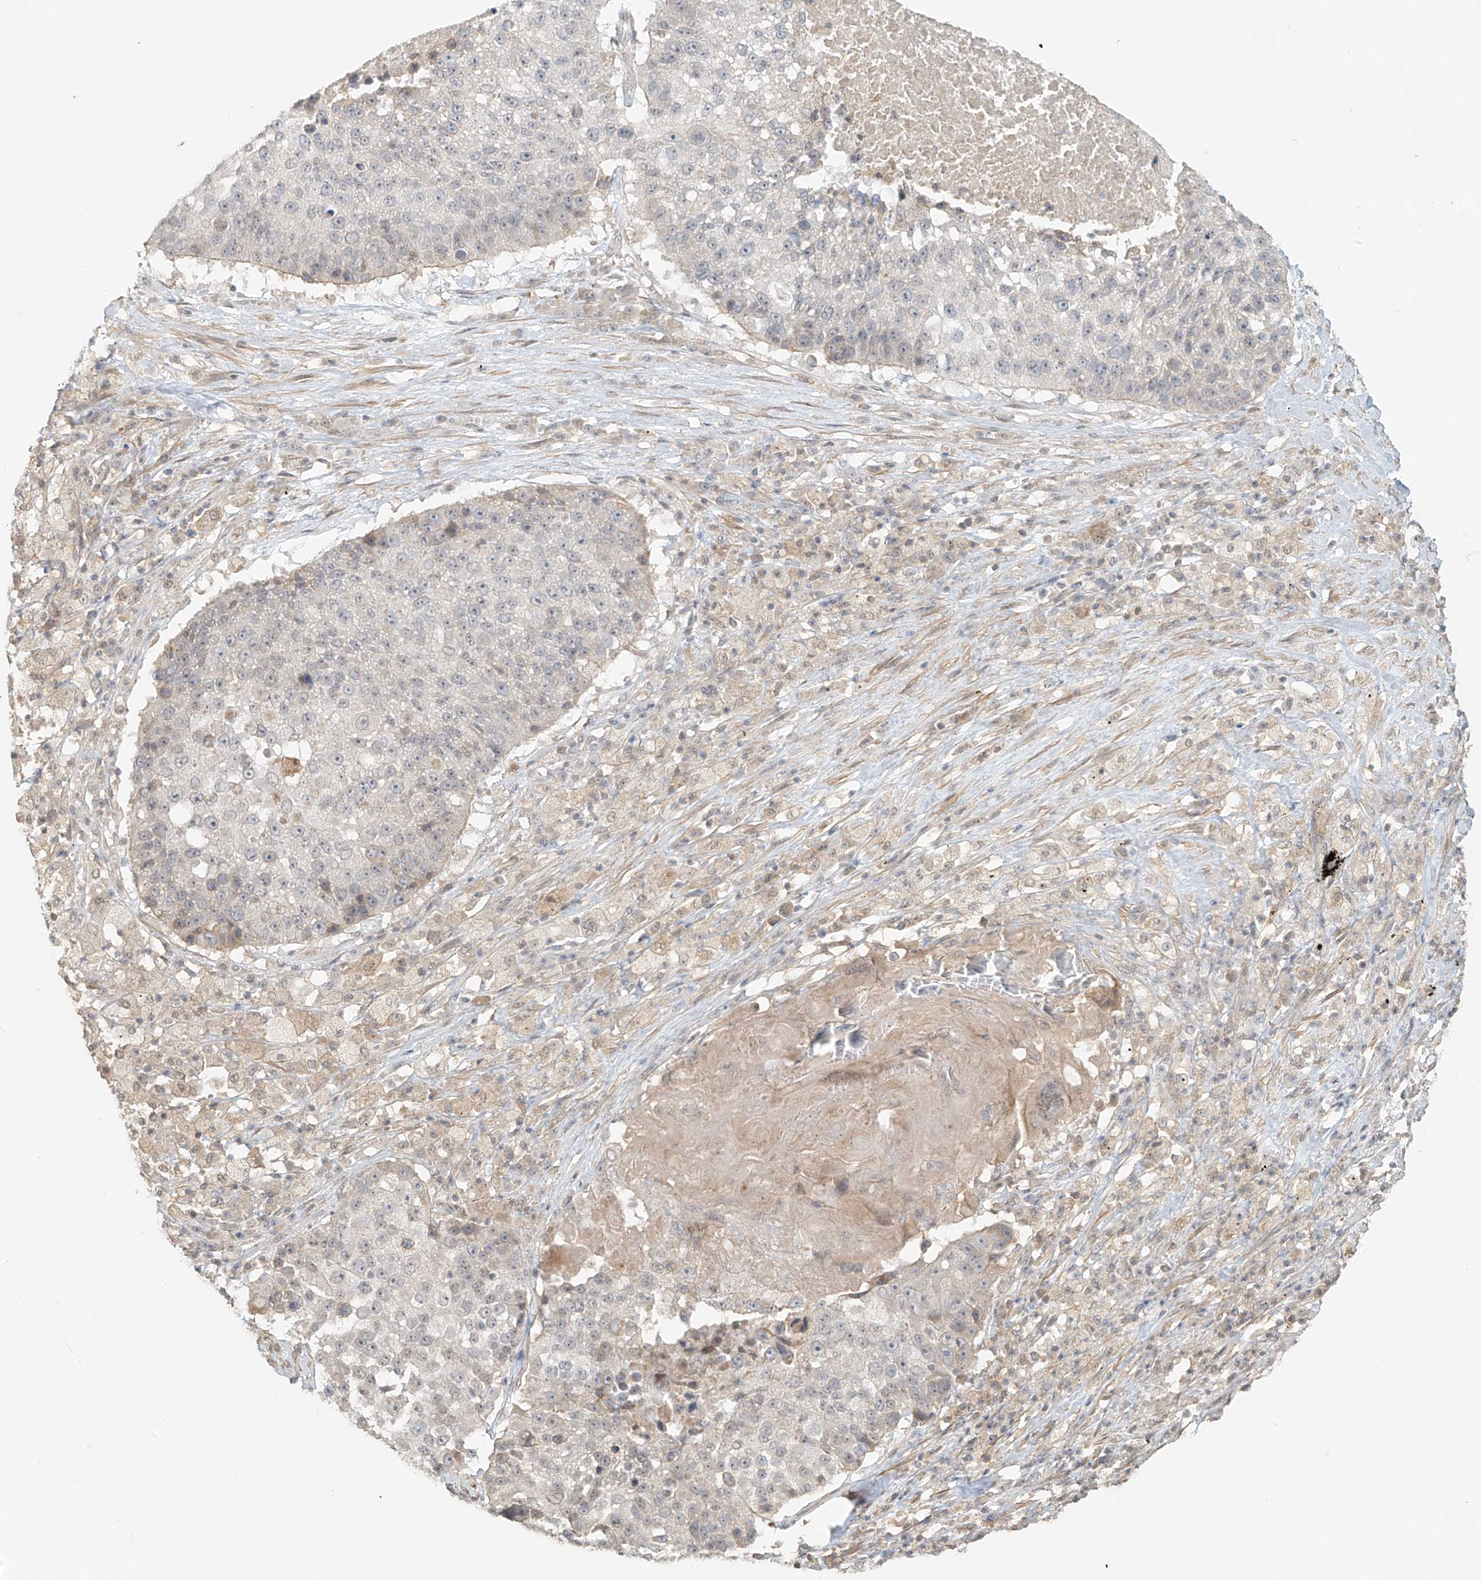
{"staining": {"intensity": "negative", "quantity": "none", "location": "none"}, "tissue": "lung cancer", "cell_type": "Tumor cells", "image_type": "cancer", "snomed": [{"axis": "morphology", "description": "Squamous cell carcinoma, NOS"}, {"axis": "topography", "description": "Lung"}], "caption": "Lung squamous cell carcinoma stained for a protein using IHC demonstrates no staining tumor cells.", "gene": "ABCD1", "patient": {"sex": "male", "age": 61}}